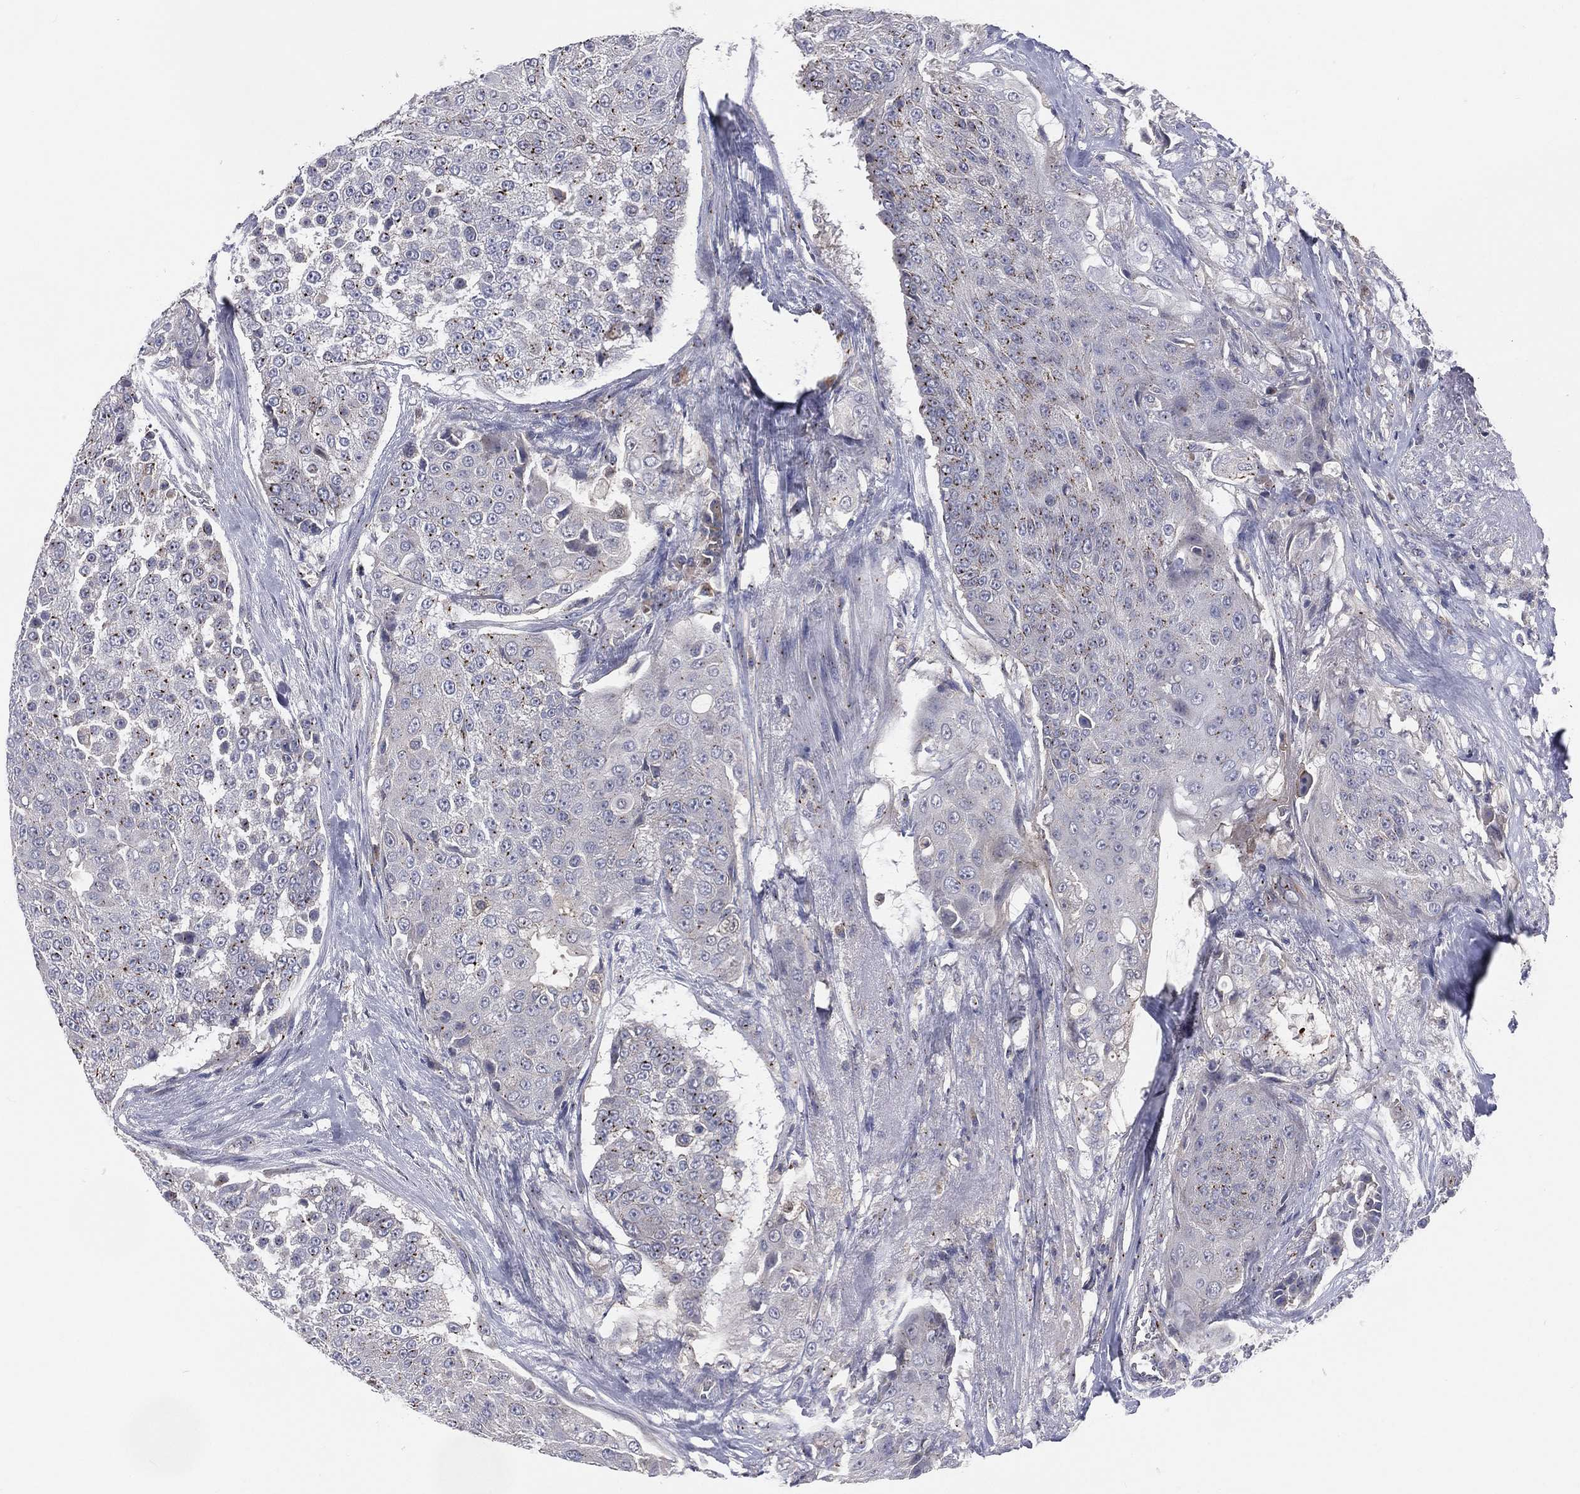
{"staining": {"intensity": "moderate", "quantity": "25%-75%", "location": "cytoplasmic/membranous"}, "tissue": "urothelial cancer", "cell_type": "Tumor cells", "image_type": "cancer", "snomed": [{"axis": "morphology", "description": "Urothelial carcinoma, High grade"}, {"axis": "topography", "description": "Urinary bladder"}], "caption": "High-power microscopy captured an immunohistochemistry (IHC) micrograph of urothelial cancer, revealing moderate cytoplasmic/membranous positivity in about 25%-75% of tumor cells.", "gene": "CROCC", "patient": {"sex": "female", "age": 63}}